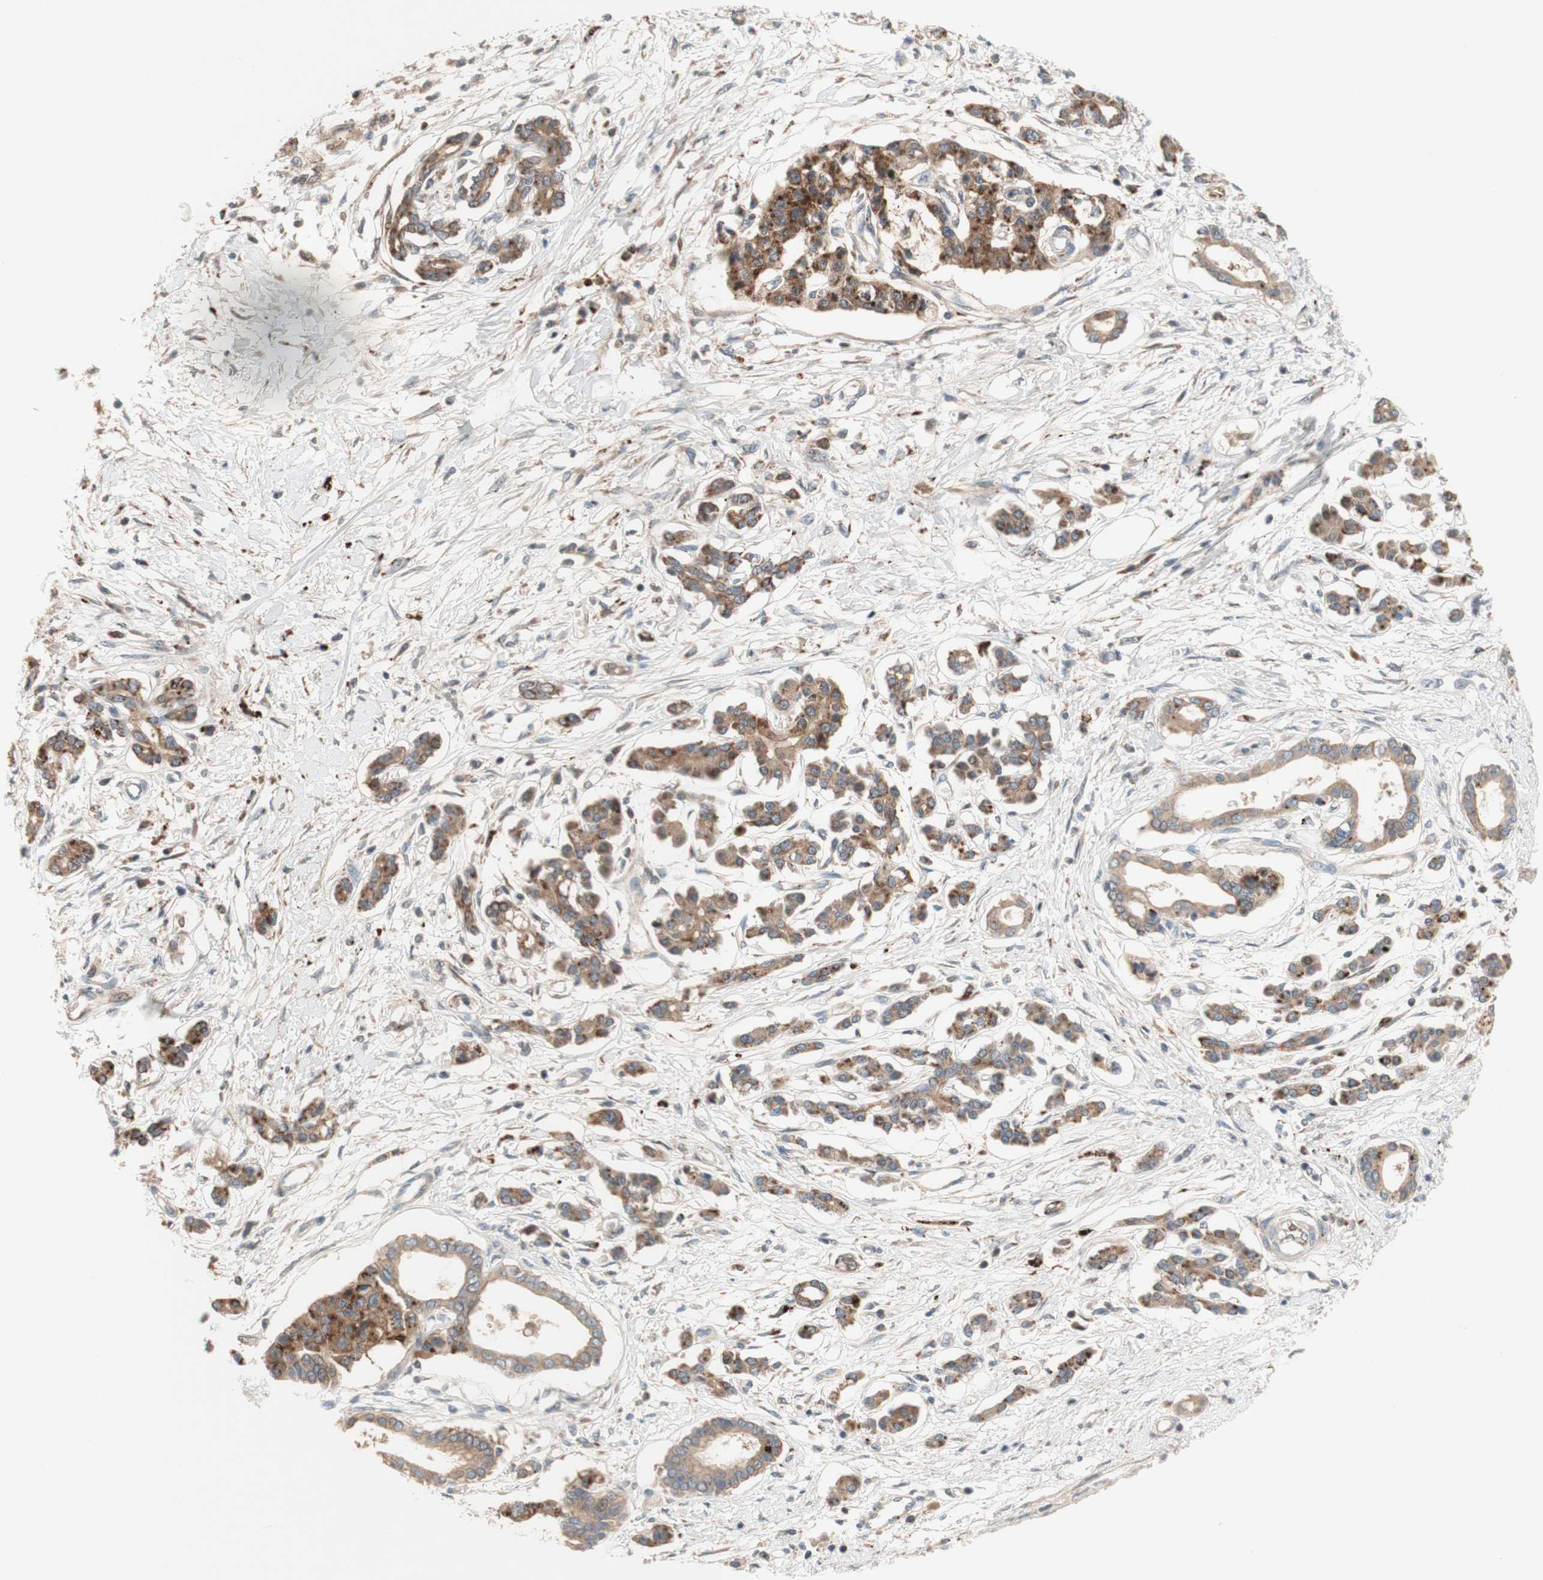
{"staining": {"intensity": "moderate", "quantity": ">75%", "location": "cytoplasmic/membranous"}, "tissue": "pancreatic cancer", "cell_type": "Tumor cells", "image_type": "cancer", "snomed": [{"axis": "morphology", "description": "Adenocarcinoma, NOS"}, {"axis": "topography", "description": "Pancreas"}], "caption": "DAB immunohistochemical staining of adenocarcinoma (pancreatic) demonstrates moderate cytoplasmic/membranous protein expression in approximately >75% of tumor cells. Immunohistochemistry stains the protein in brown and the nuclei are stained blue.", "gene": "PTPN21", "patient": {"sex": "male", "age": 56}}